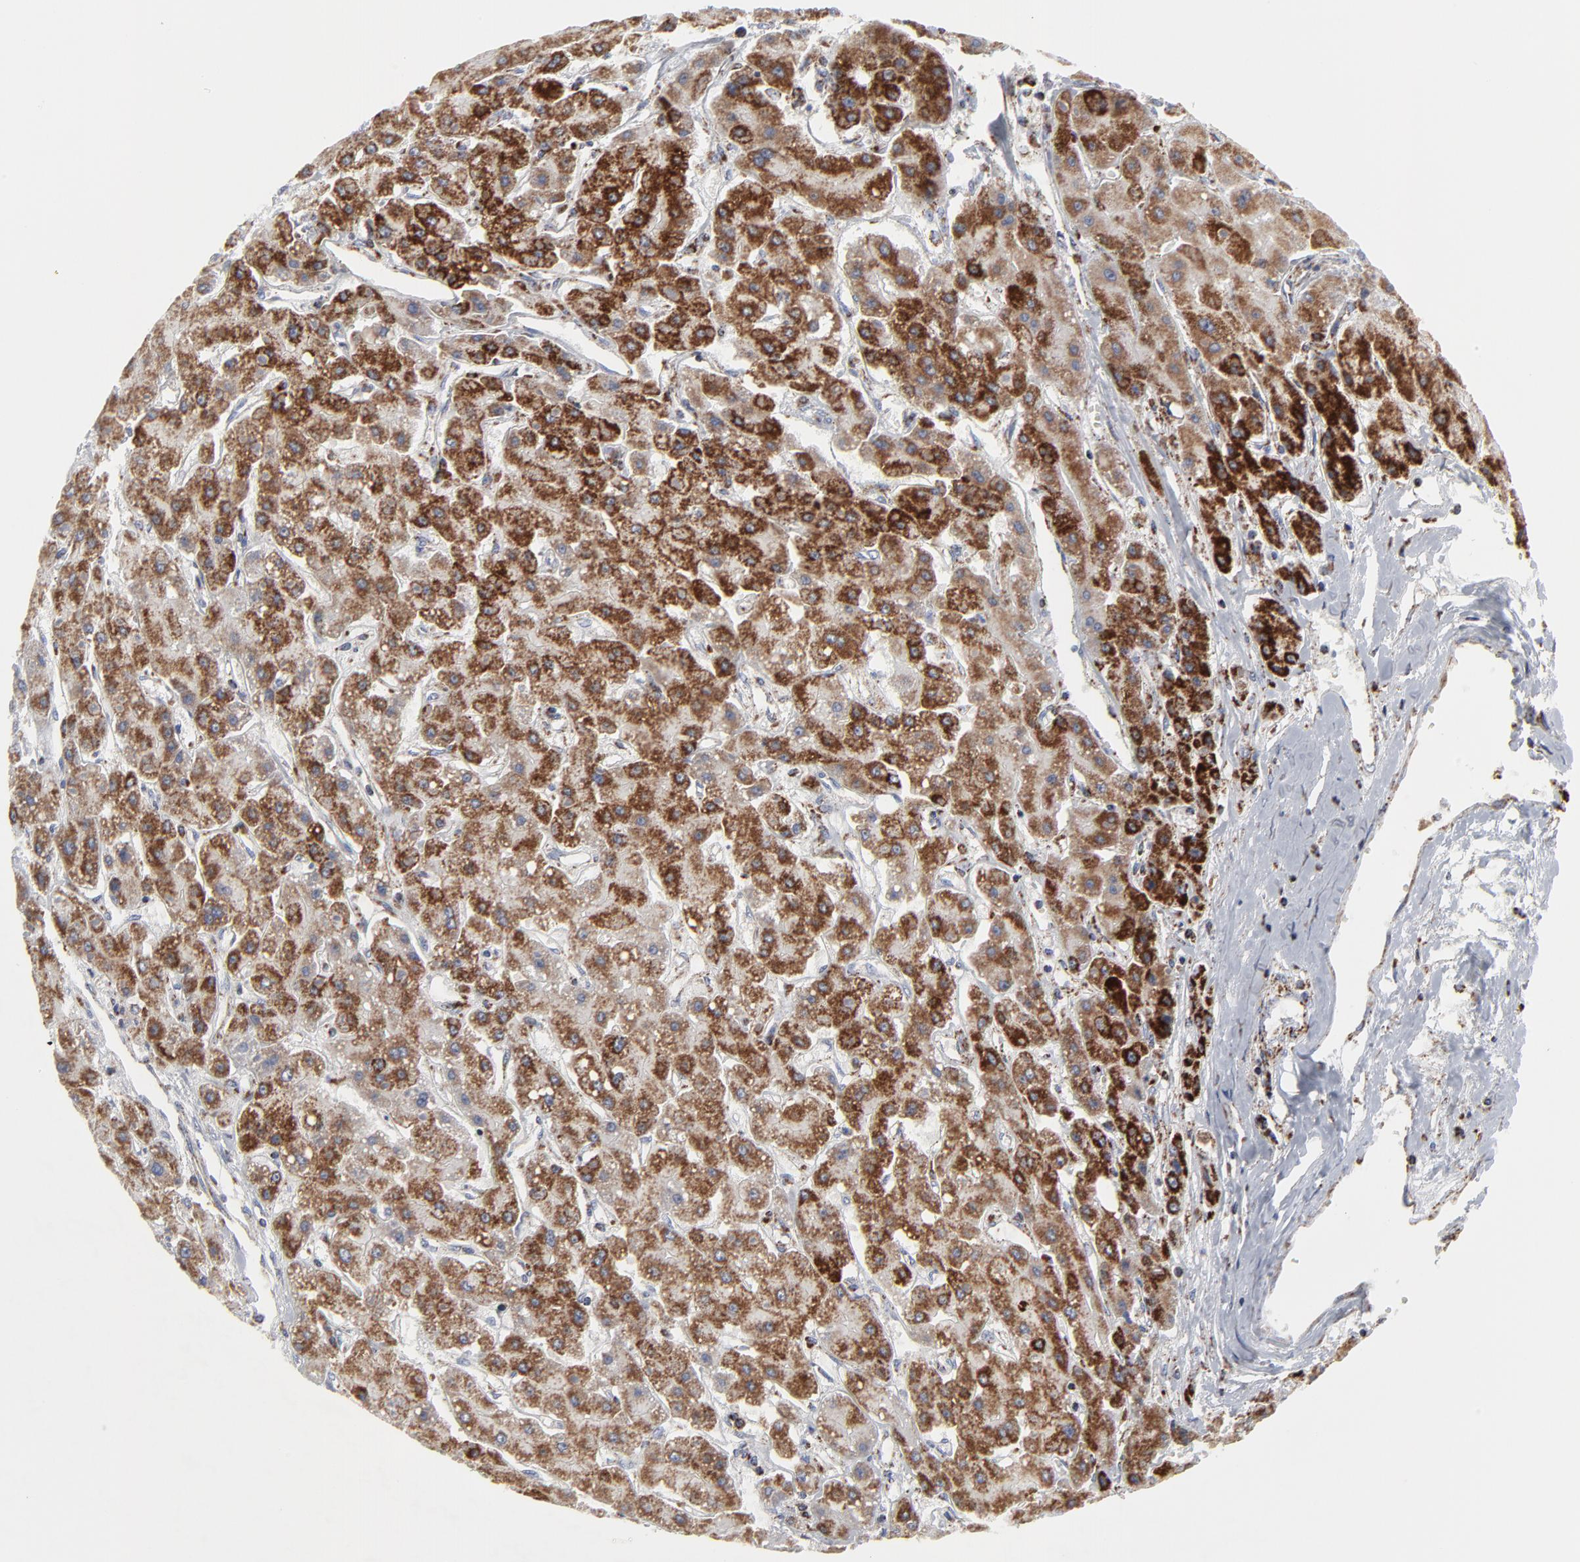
{"staining": {"intensity": "strong", "quantity": ">75%", "location": "cytoplasmic/membranous"}, "tissue": "liver cancer", "cell_type": "Tumor cells", "image_type": "cancer", "snomed": [{"axis": "morphology", "description": "Carcinoma, Hepatocellular, NOS"}, {"axis": "topography", "description": "Liver"}], "caption": "Liver cancer tissue exhibits strong cytoplasmic/membranous staining in about >75% of tumor cells", "gene": "TXNRD2", "patient": {"sex": "female", "age": 52}}